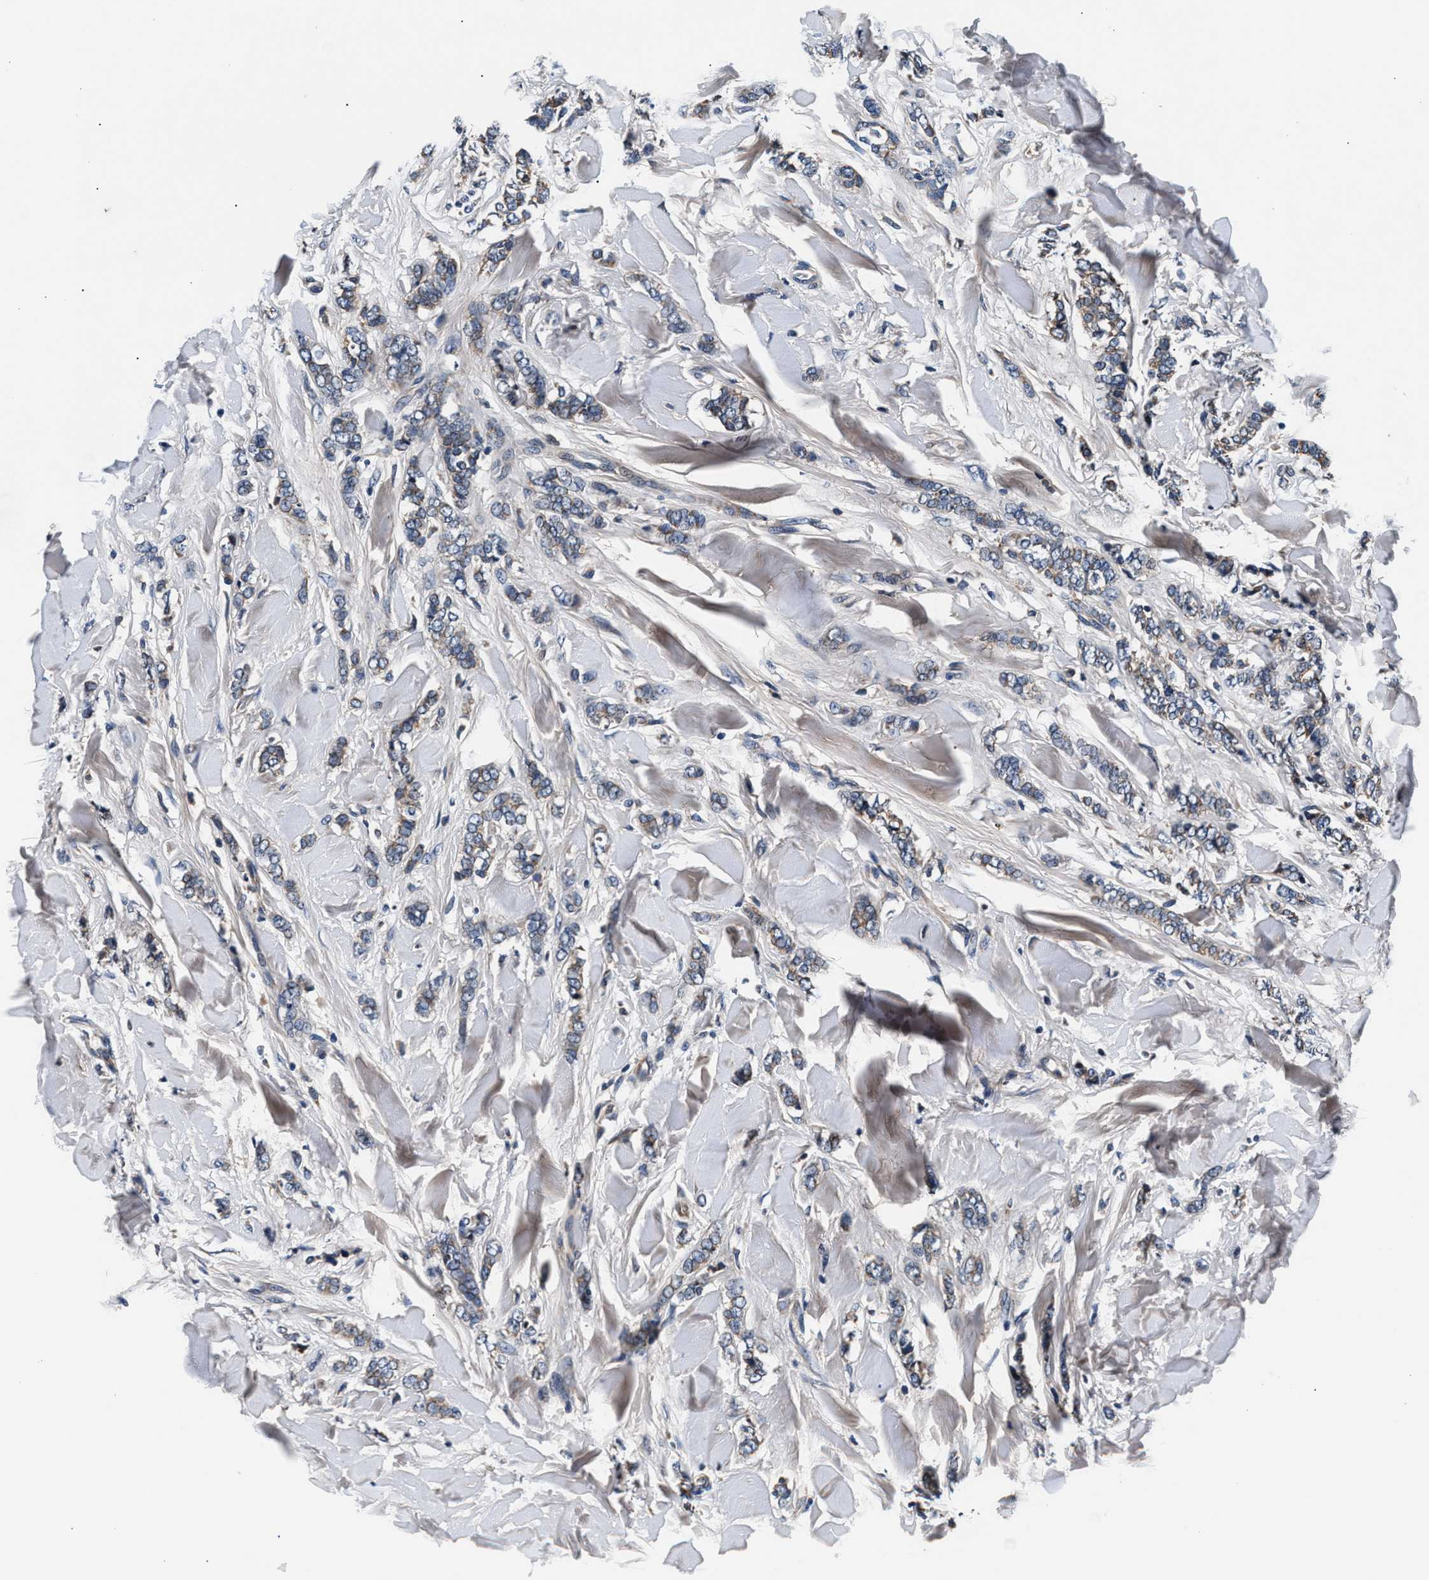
{"staining": {"intensity": "weak", "quantity": "<25%", "location": "cytoplasmic/membranous"}, "tissue": "breast cancer", "cell_type": "Tumor cells", "image_type": "cancer", "snomed": [{"axis": "morphology", "description": "Lobular carcinoma"}, {"axis": "topography", "description": "Skin"}, {"axis": "topography", "description": "Breast"}], "caption": "Lobular carcinoma (breast) stained for a protein using immunohistochemistry (IHC) shows no expression tumor cells.", "gene": "IMMT", "patient": {"sex": "female", "age": 46}}